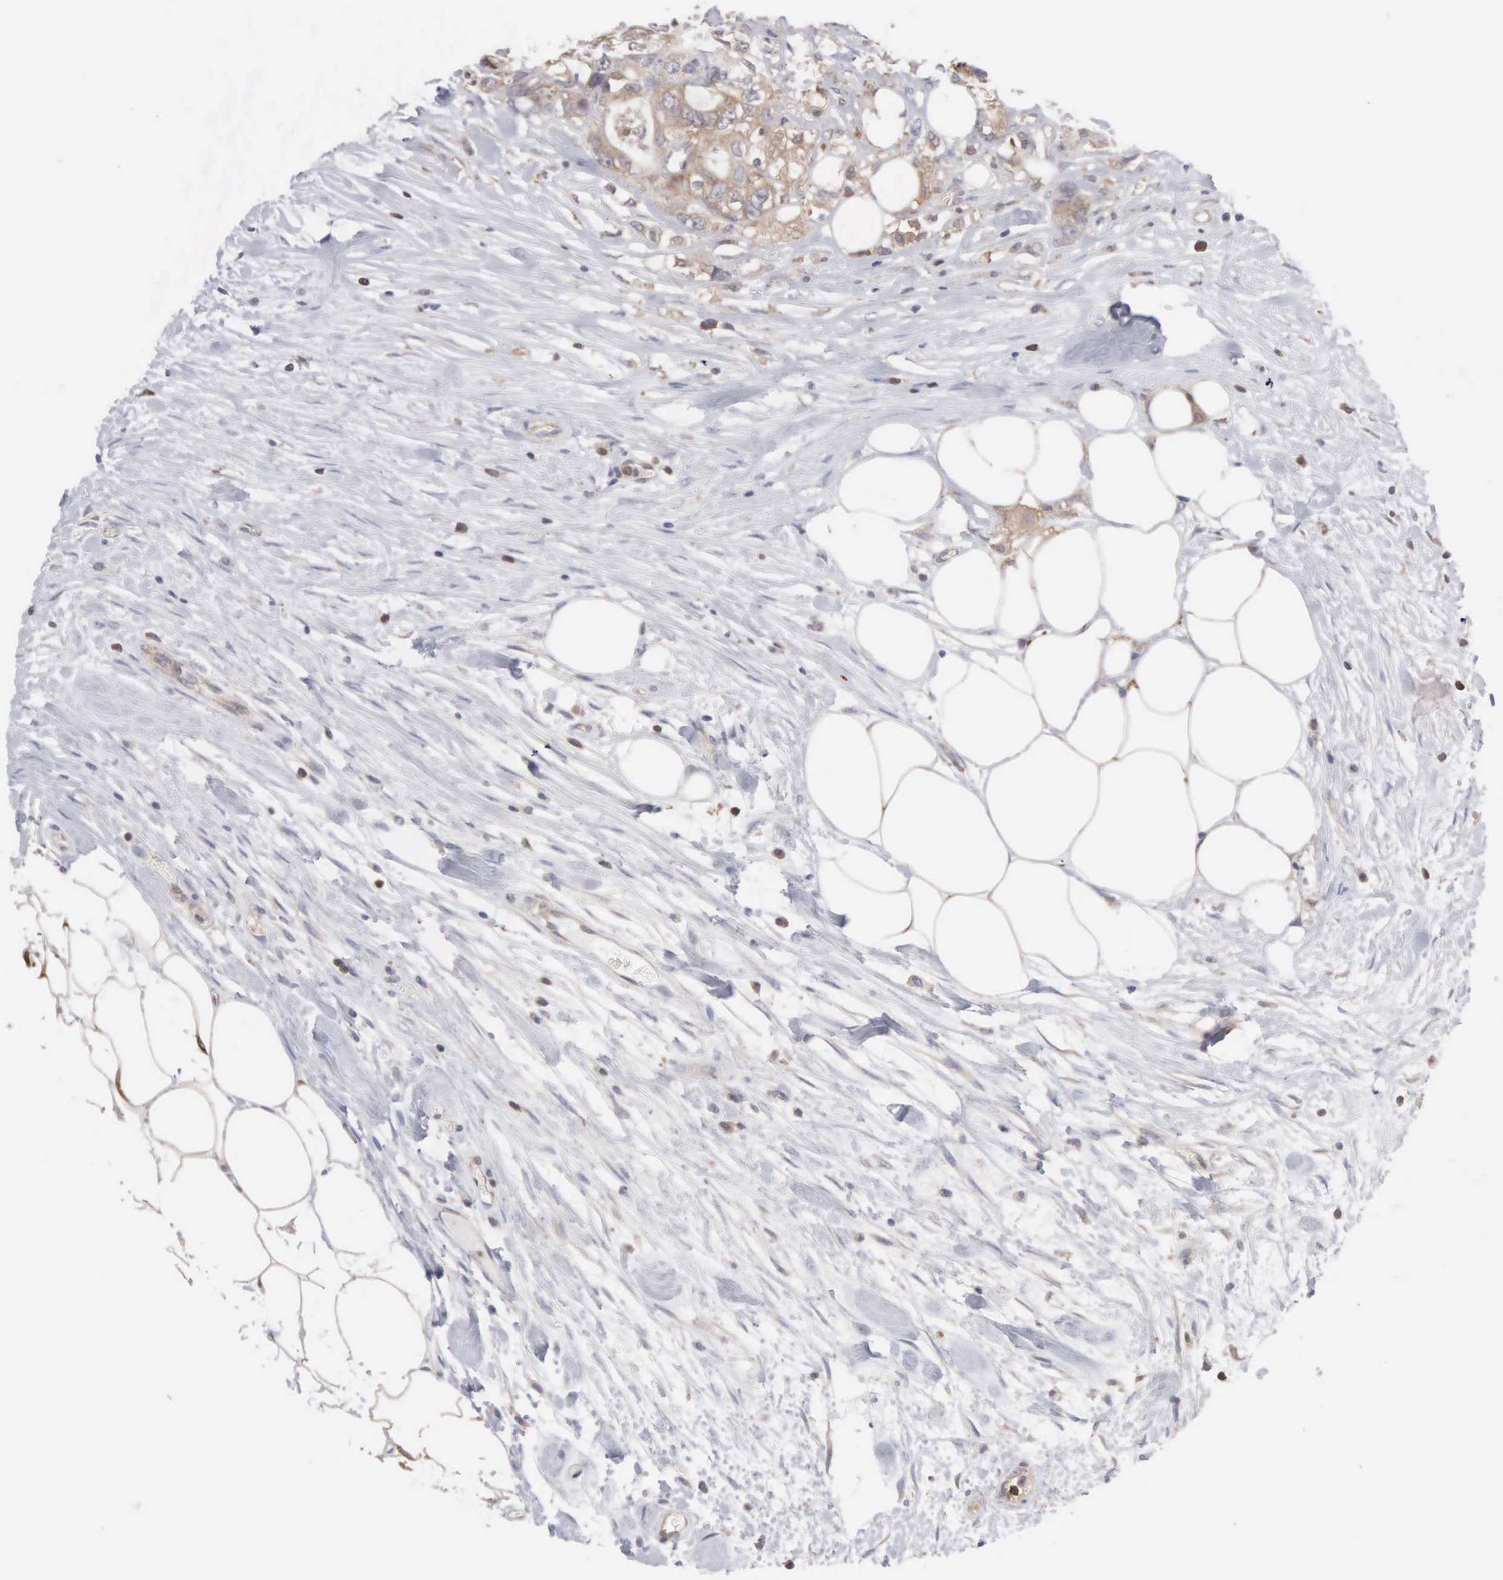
{"staining": {"intensity": "moderate", "quantity": ">75%", "location": "cytoplasmic/membranous"}, "tissue": "colorectal cancer", "cell_type": "Tumor cells", "image_type": "cancer", "snomed": [{"axis": "morphology", "description": "Adenocarcinoma, NOS"}, {"axis": "topography", "description": "Rectum"}], "caption": "Immunohistochemical staining of human adenocarcinoma (colorectal) reveals moderate cytoplasmic/membranous protein expression in approximately >75% of tumor cells.", "gene": "MTHFD1", "patient": {"sex": "female", "age": 57}}